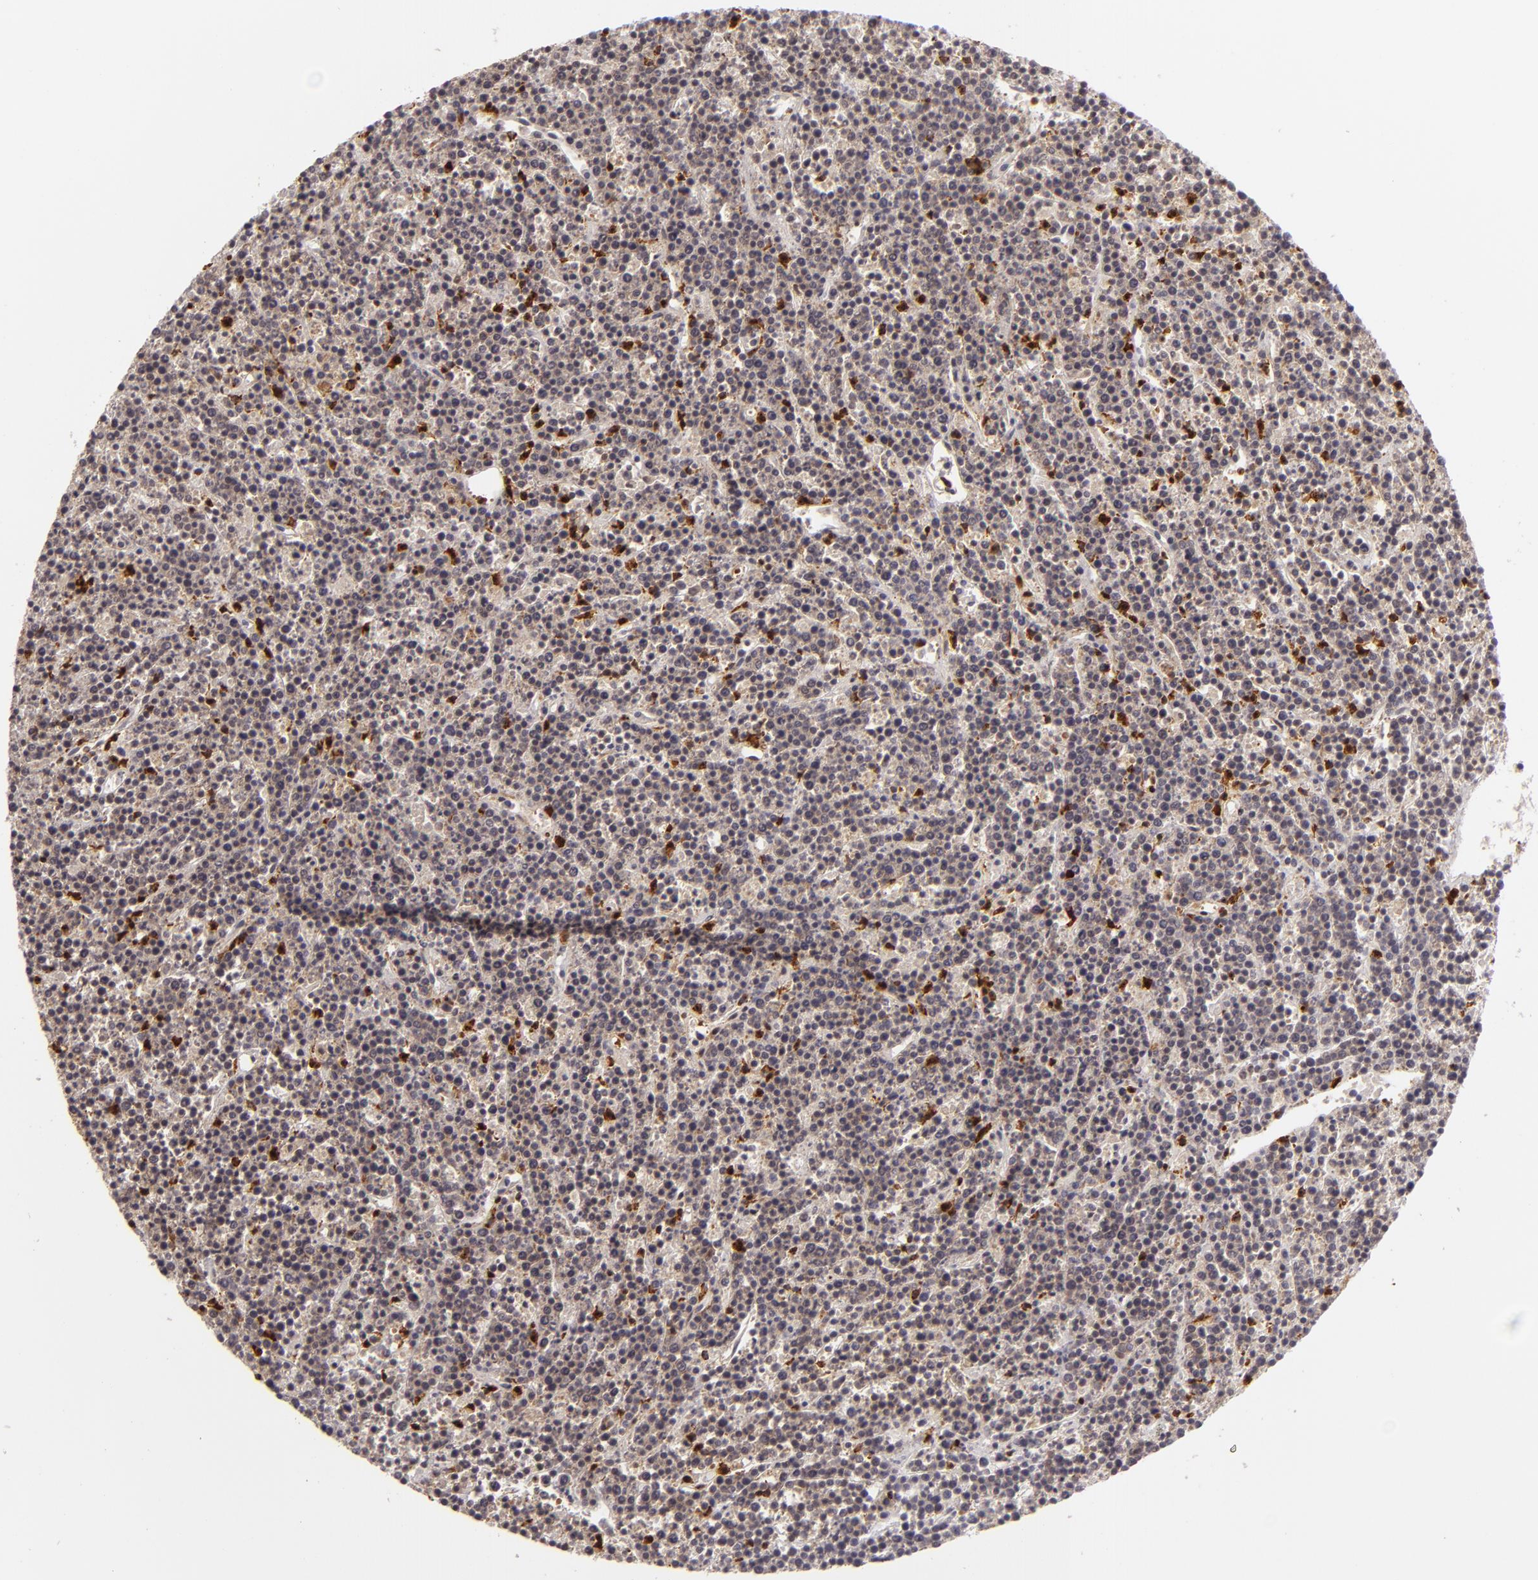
{"staining": {"intensity": "moderate", "quantity": "<25%", "location": "cytoplasmic/membranous"}, "tissue": "lymphoma", "cell_type": "Tumor cells", "image_type": "cancer", "snomed": [{"axis": "morphology", "description": "Malignant lymphoma, non-Hodgkin's type, High grade"}, {"axis": "topography", "description": "Ovary"}], "caption": "Malignant lymphoma, non-Hodgkin's type (high-grade) tissue displays moderate cytoplasmic/membranous positivity in about <25% of tumor cells, visualized by immunohistochemistry.", "gene": "APOBEC3G", "patient": {"sex": "female", "age": 56}}